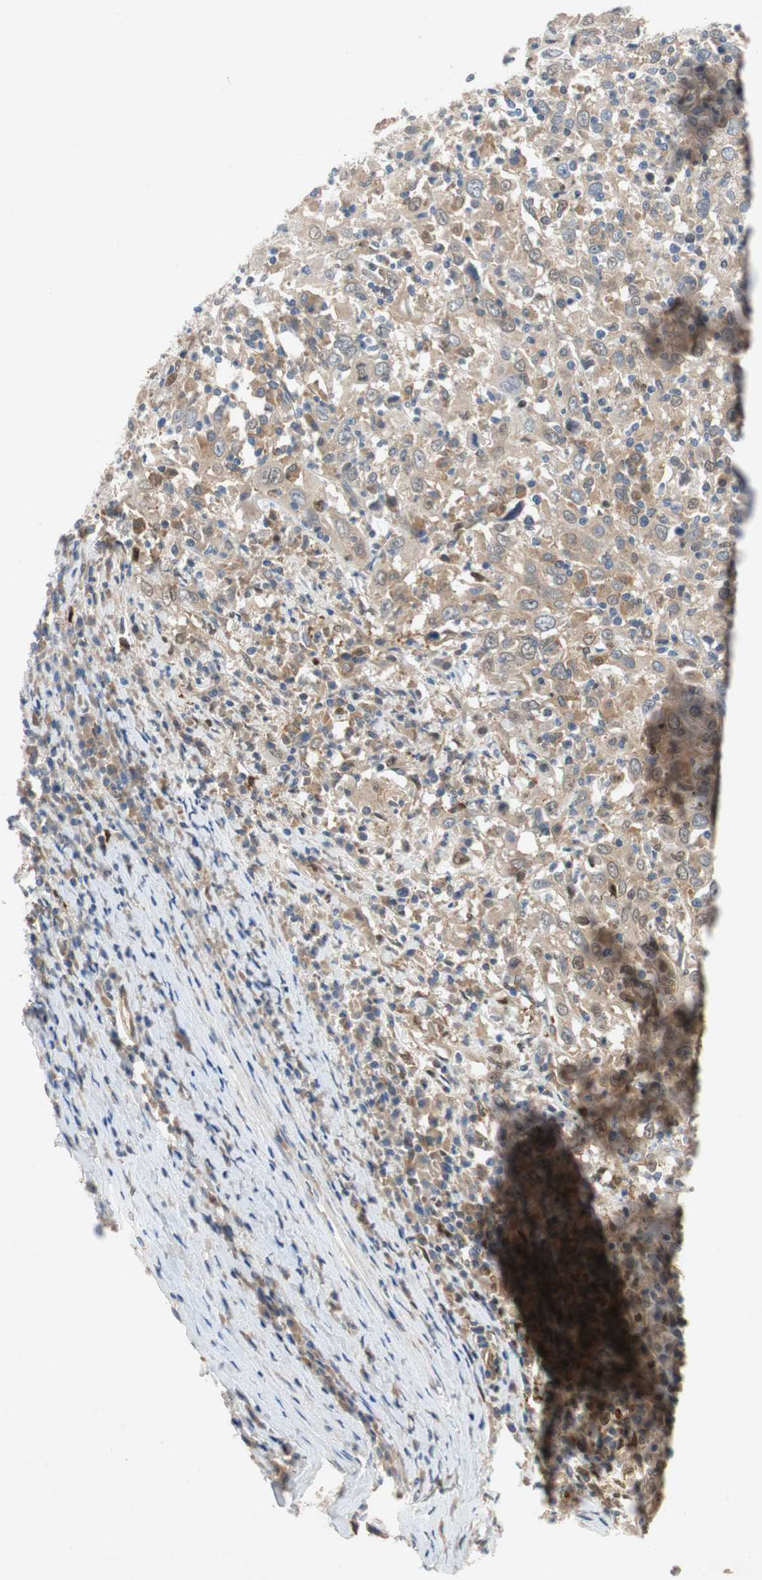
{"staining": {"intensity": "weak", "quantity": "<25%", "location": "cytoplasmic/membranous"}, "tissue": "cervical cancer", "cell_type": "Tumor cells", "image_type": "cancer", "snomed": [{"axis": "morphology", "description": "Squamous cell carcinoma, NOS"}, {"axis": "topography", "description": "Cervix"}], "caption": "Human cervical squamous cell carcinoma stained for a protein using IHC demonstrates no positivity in tumor cells.", "gene": "RELB", "patient": {"sex": "female", "age": 46}}